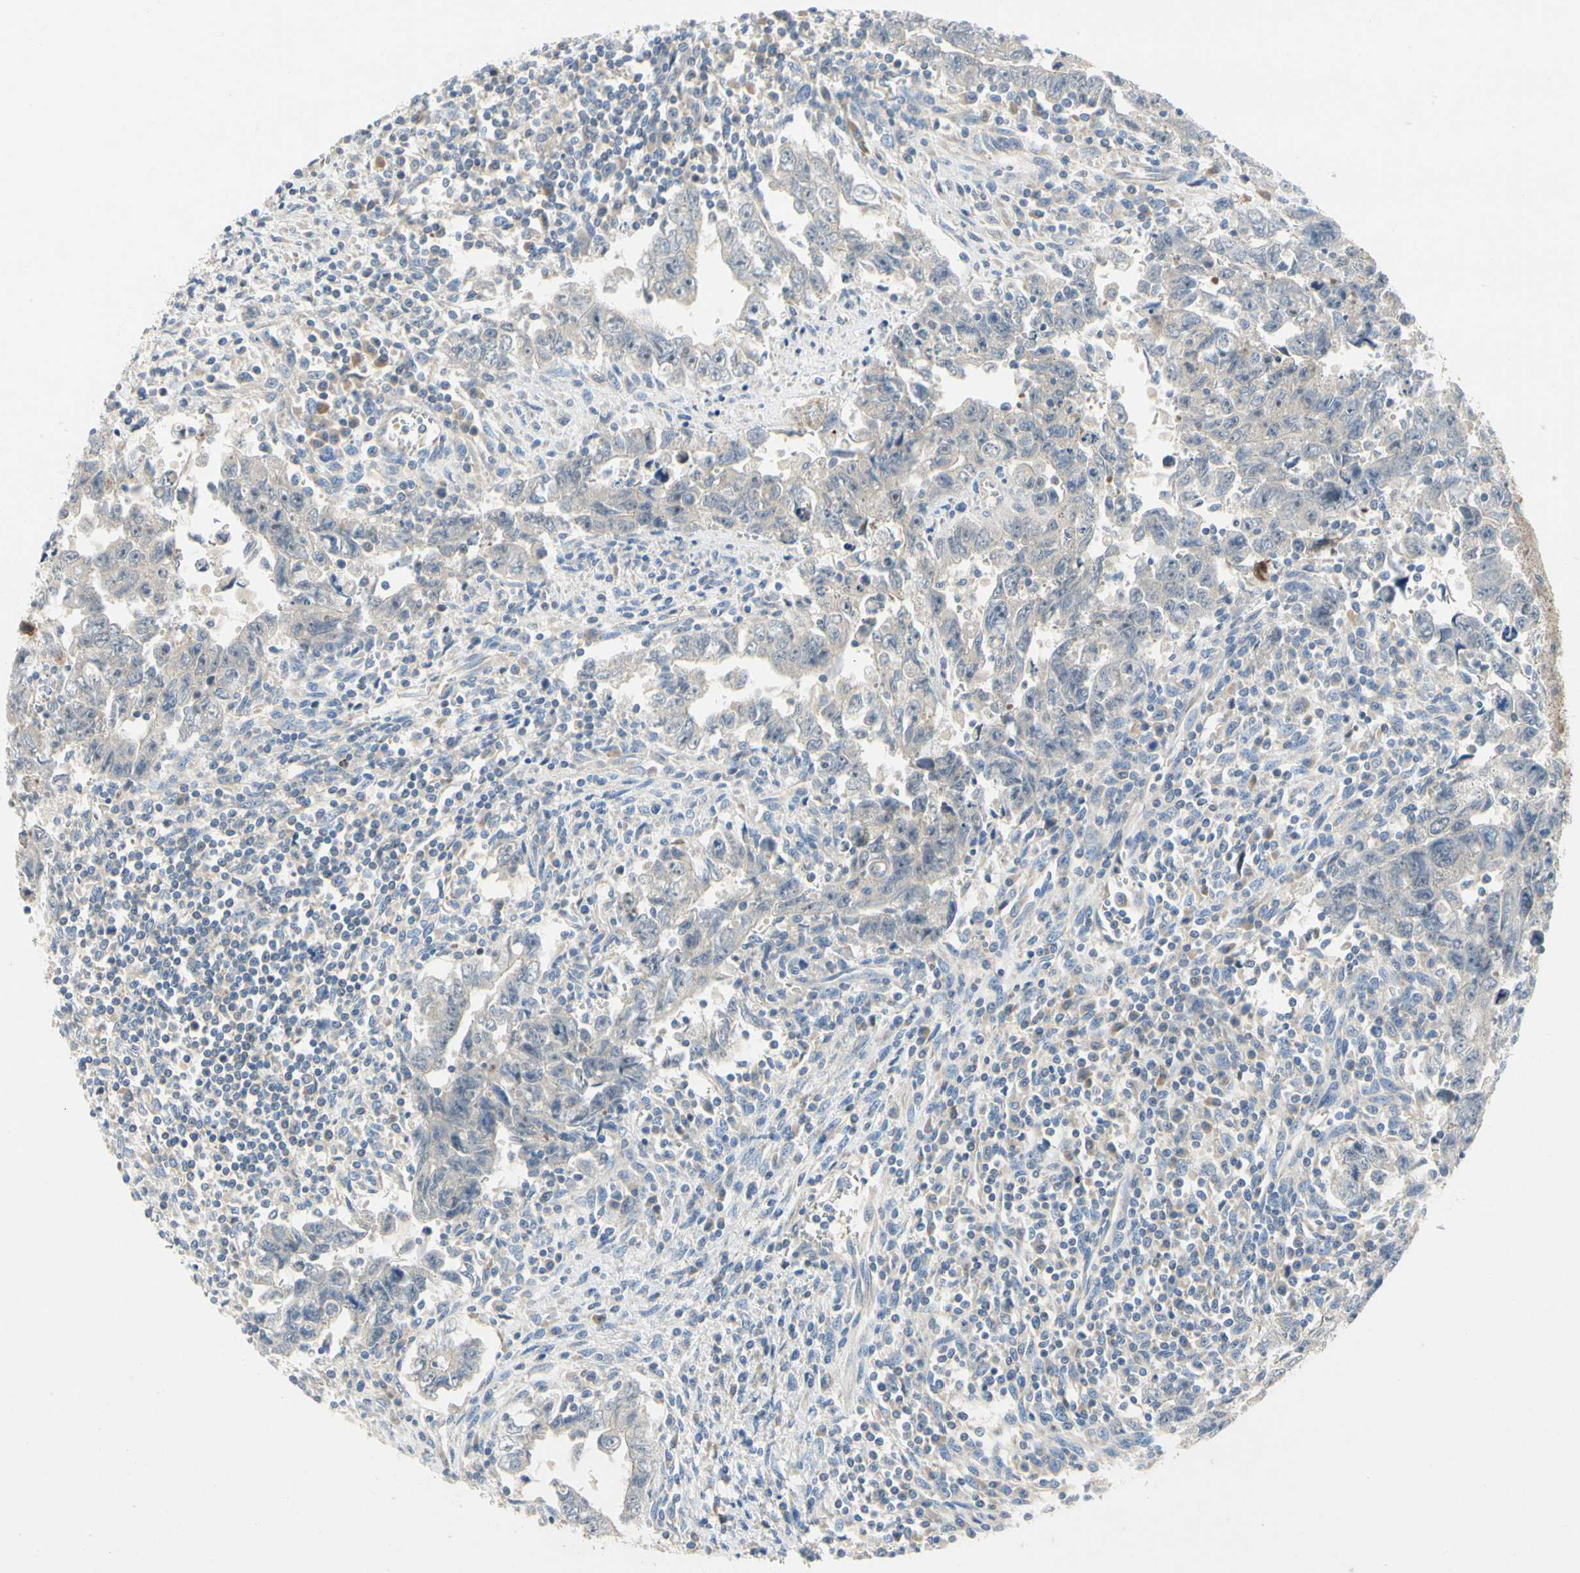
{"staining": {"intensity": "weak", "quantity": "<25%", "location": "cytoplasmic/membranous"}, "tissue": "testis cancer", "cell_type": "Tumor cells", "image_type": "cancer", "snomed": [{"axis": "morphology", "description": "Carcinoma, Embryonal, NOS"}, {"axis": "topography", "description": "Testis"}], "caption": "Histopathology image shows no significant protein staining in tumor cells of testis cancer.", "gene": "KLHDC8B", "patient": {"sex": "male", "age": 28}}